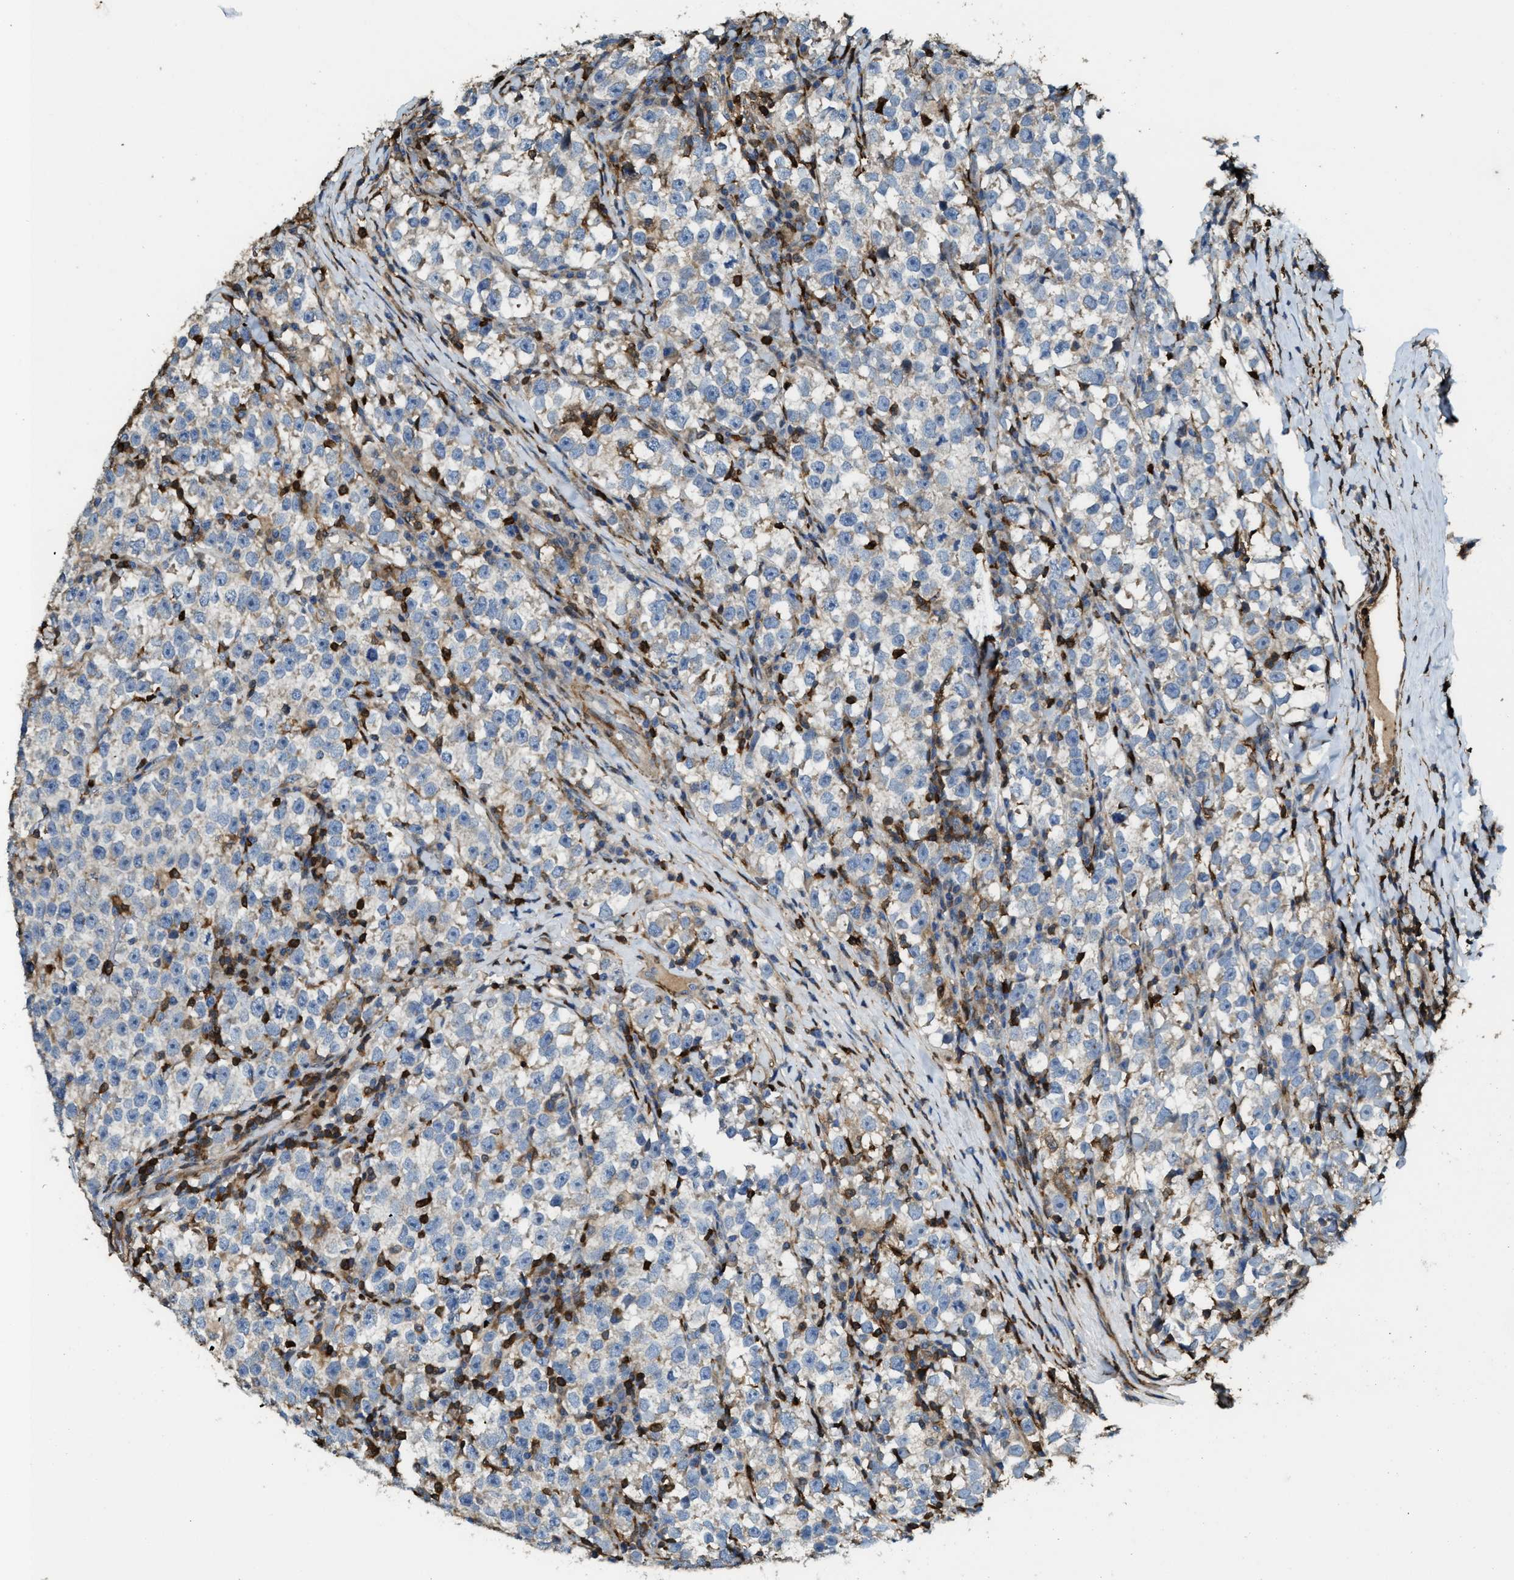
{"staining": {"intensity": "negative", "quantity": "none", "location": "none"}, "tissue": "testis cancer", "cell_type": "Tumor cells", "image_type": "cancer", "snomed": [{"axis": "morphology", "description": "Normal tissue, NOS"}, {"axis": "morphology", "description": "Seminoma, NOS"}, {"axis": "topography", "description": "Testis"}], "caption": "A histopathology image of testis cancer (seminoma) stained for a protein reveals no brown staining in tumor cells.", "gene": "SERPINB5", "patient": {"sex": "male", "age": 43}}